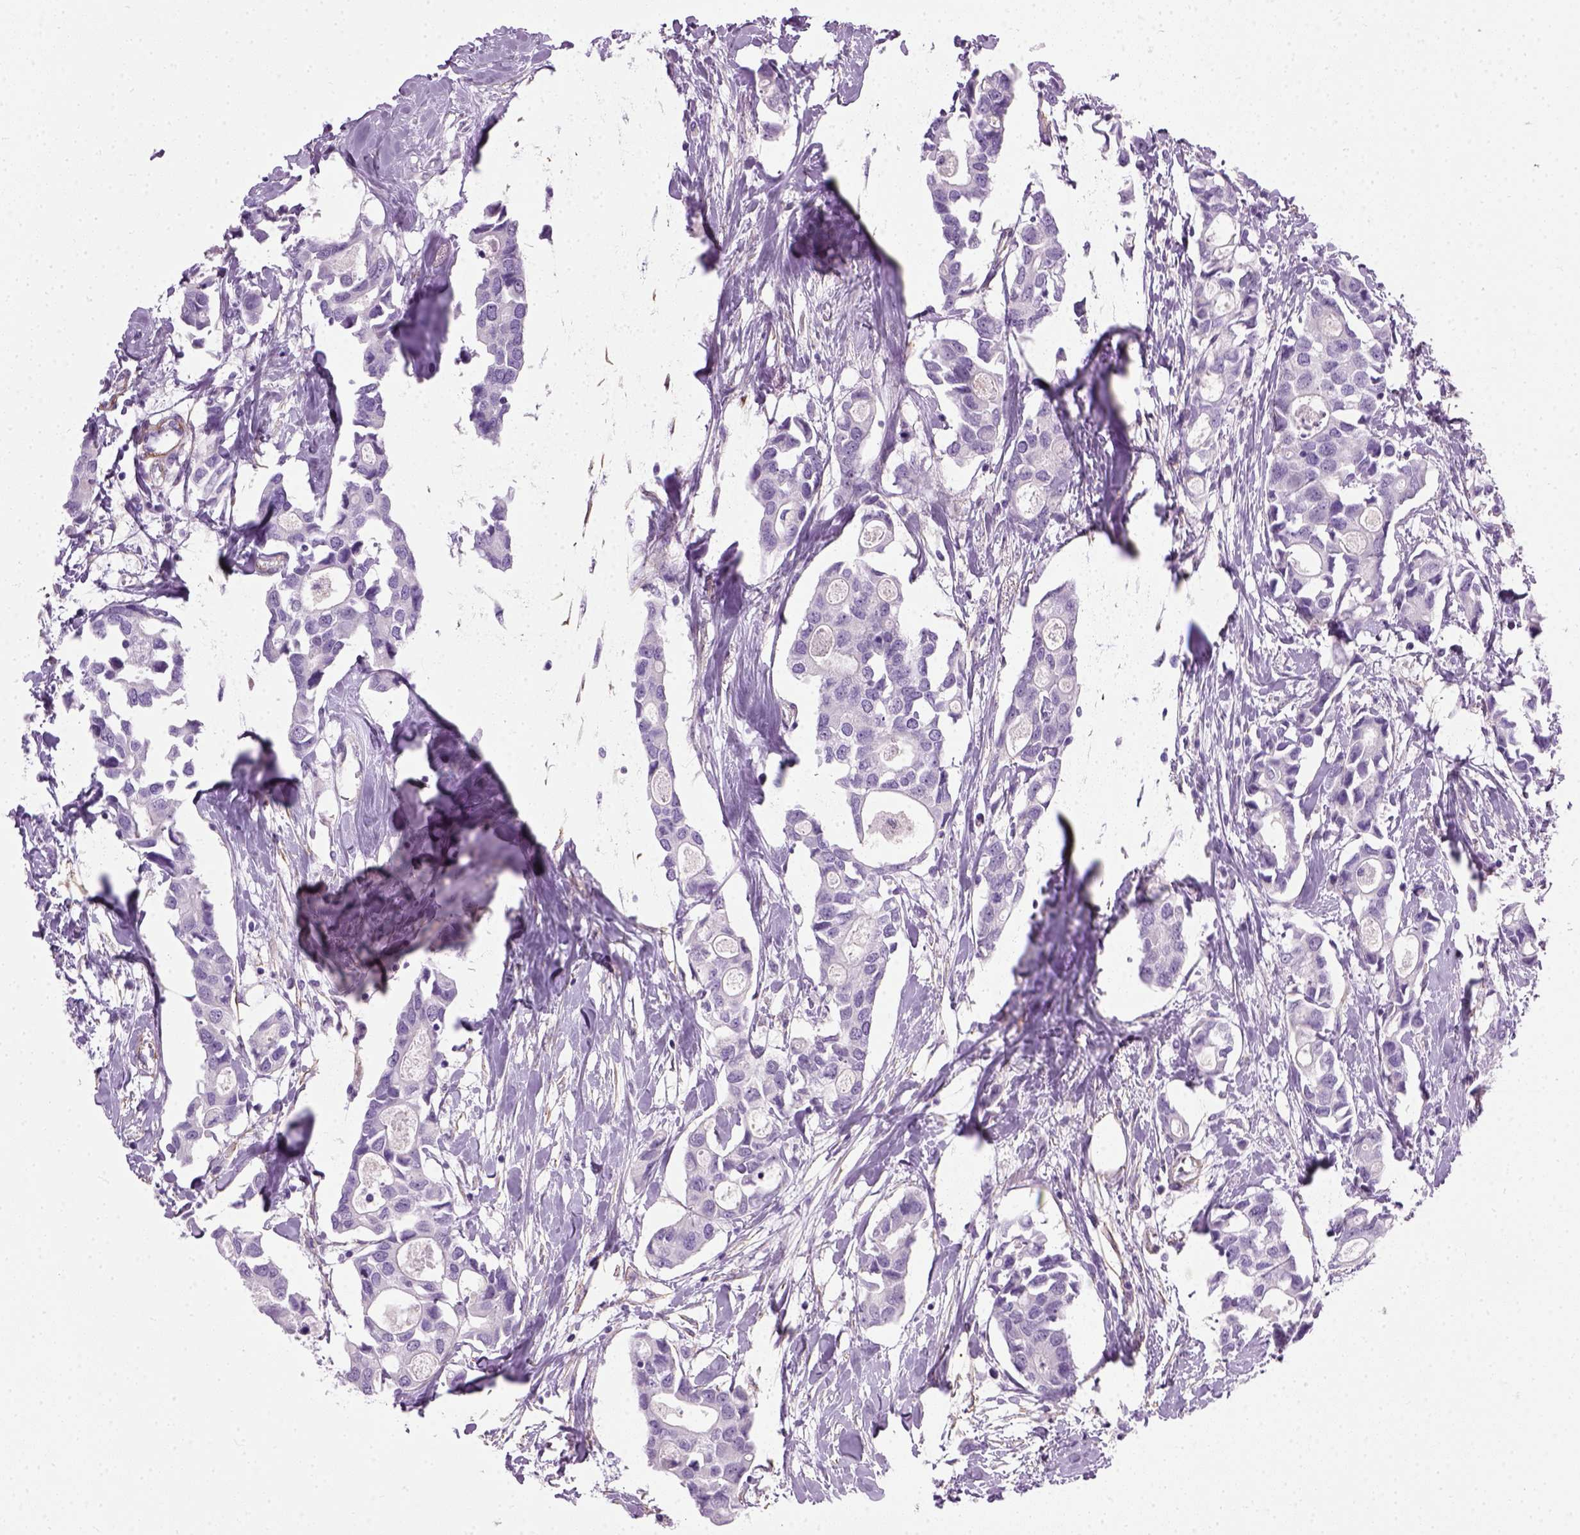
{"staining": {"intensity": "negative", "quantity": "none", "location": "none"}, "tissue": "breast cancer", "cell_type": "Tumor cells", "image_type": "cancer", "snomed": [{"axis": "morphology", "description": "Duct carcinoma"}, {"axis": "topography", "description": "Breast"}], "caption": "High magnification brightfield microscopy of invasive ductal carcinoma (breast) stained with DAB (brown) and counterstained with hematoxylin (blue): tumor cells show no significant staining.", "gene": "FAM161A", "patient": {"sex": "female", "age": 83}}